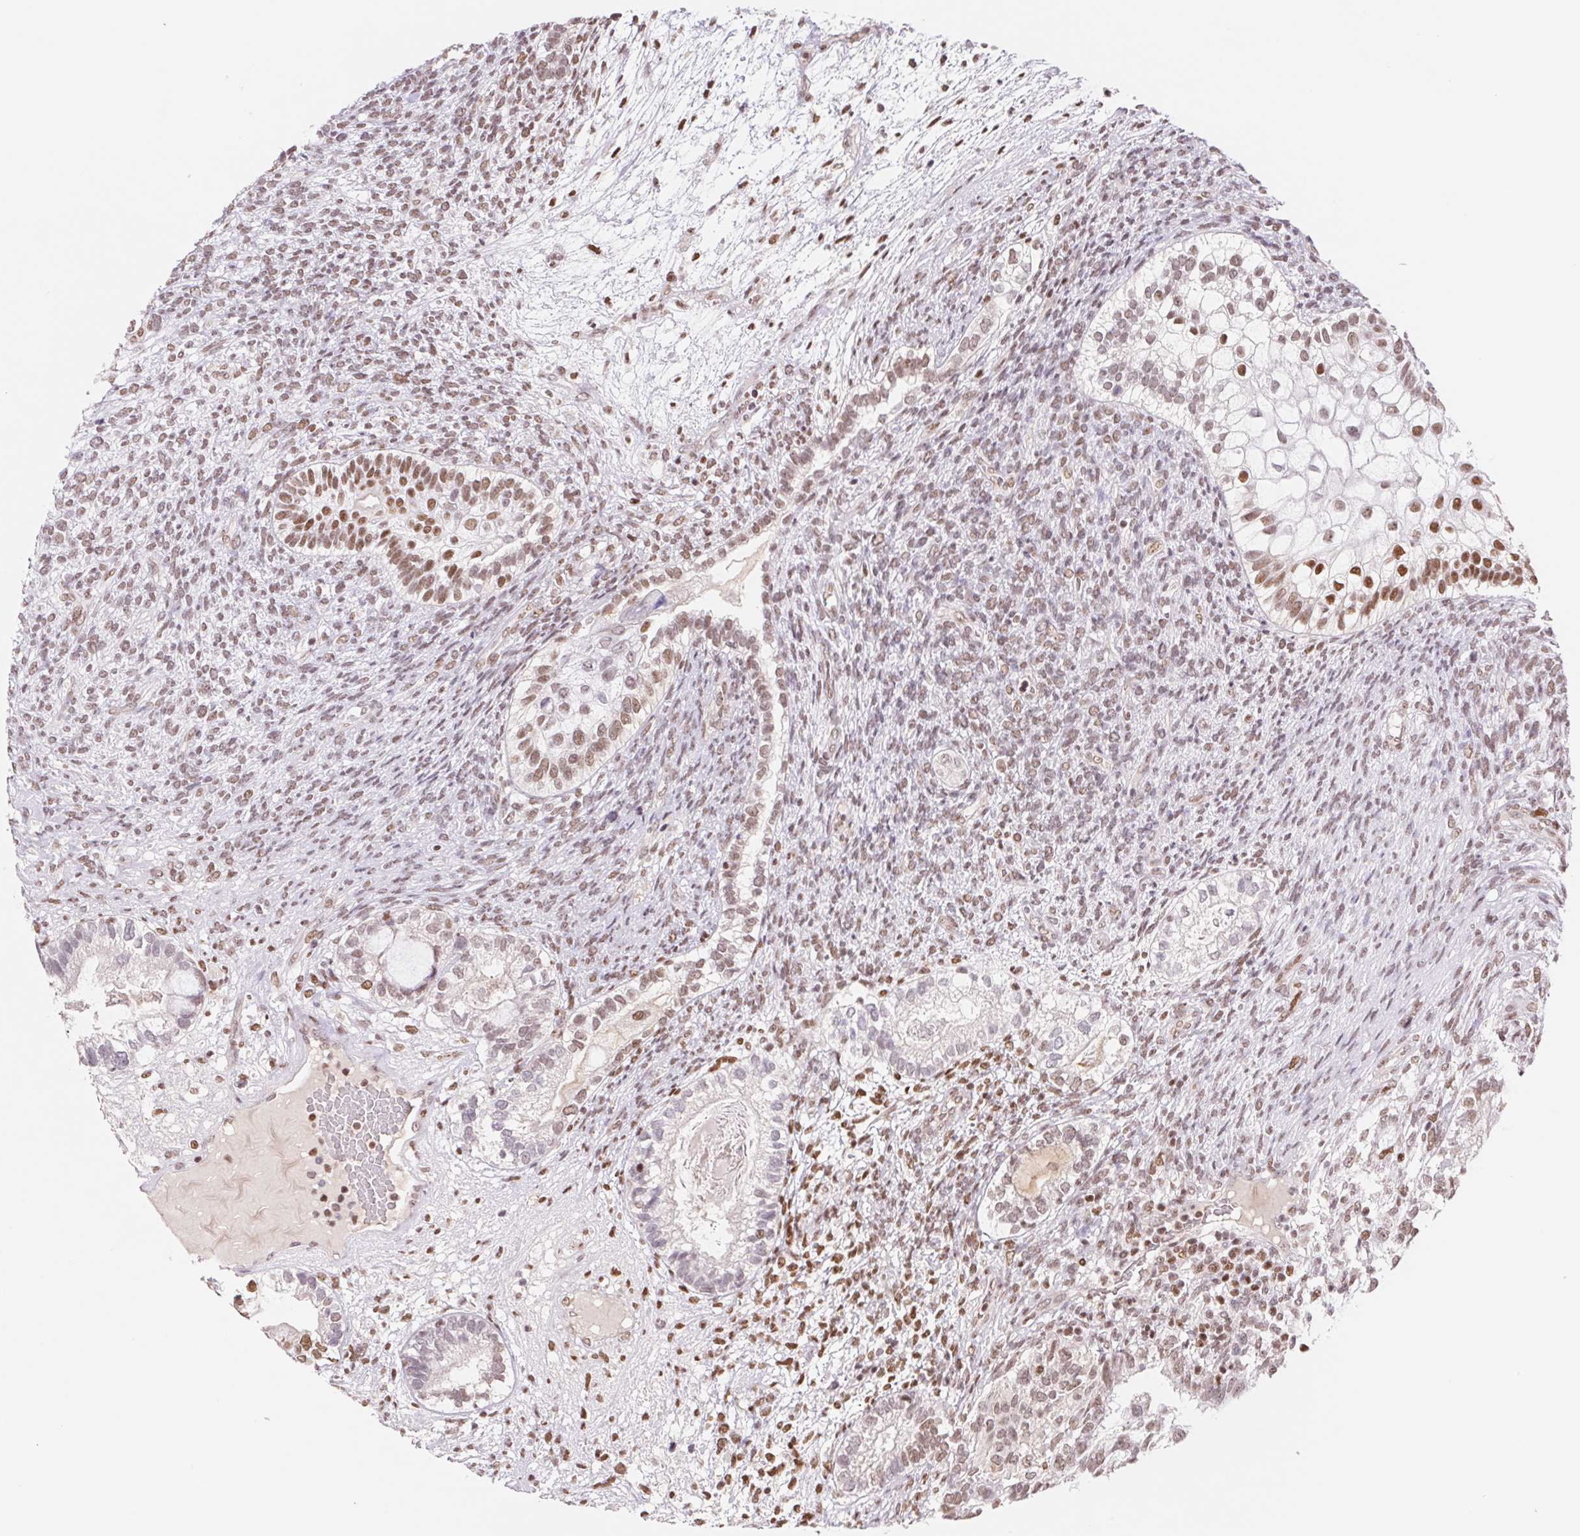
{"staining": {"intensity": "moderate", "quantity": ">75%", "location": "nuclear"}, "tissue": "testis cancer", "cell_type": "Tumor cells", "image_type": "cancer", "snomed": [{"axis": "morphology", "description": "Seminoma, NOS"}, {"axis": "morphology", "description": "Carcinoma, Embryonal, NOS"}, {"axis": "topography", "description": "Testis"}], "caption": "This histopathology image reveals immunohistochemistry (IHC) staining of testis cancer (seminoma), with medium moderate nuclear expression in about >75% of tumor cells.", "gene": "TRERF1", "patient": {"sex": "male", "age": 41}}